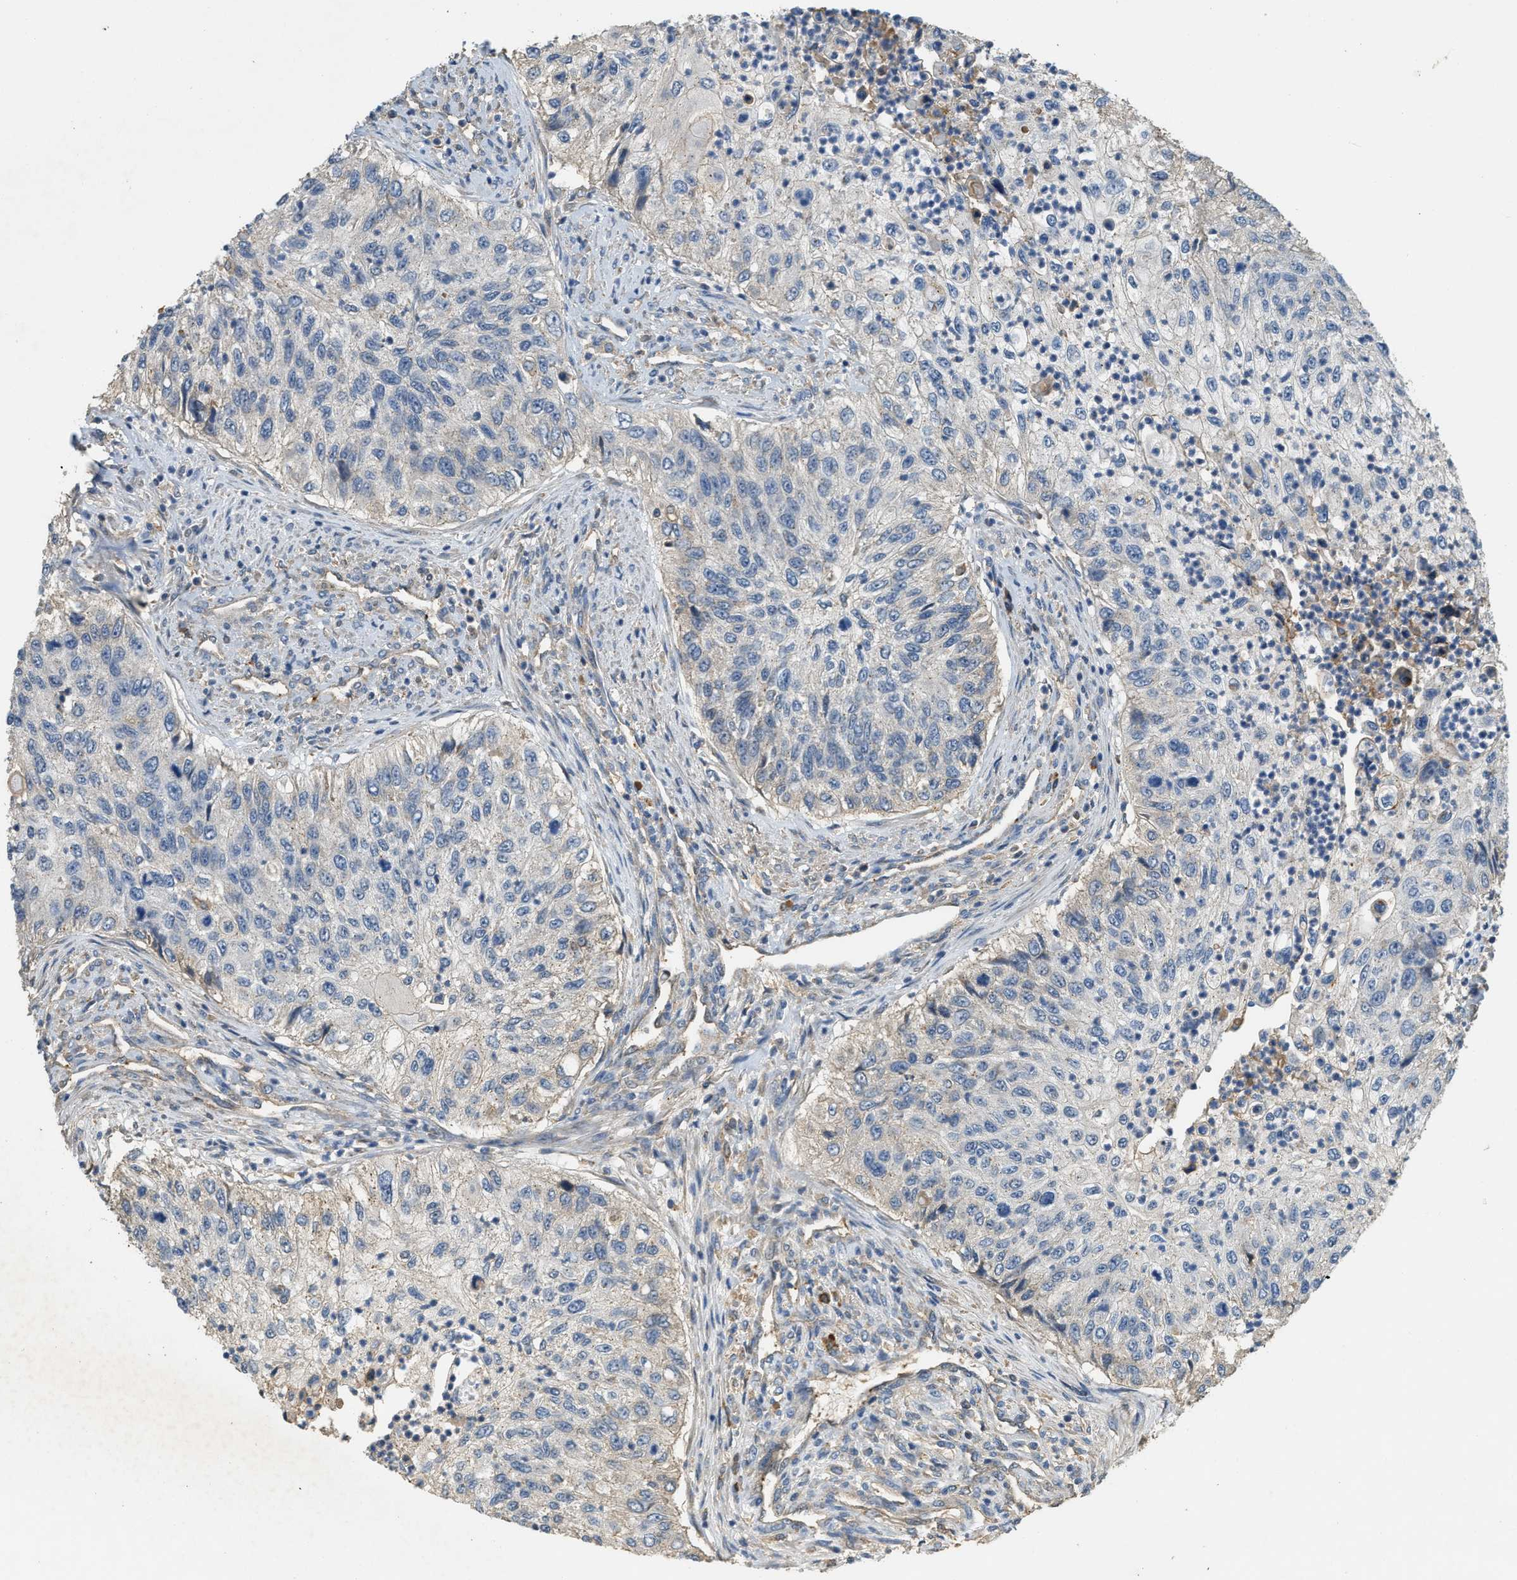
{"staining": {"intensity": "negative", "quantity": "none", "location": "none"}, "tissue": "urothelial cancer", "cell_type": "Tumor cells", "image_type": "cancer", "snomed": [{"axis": "morphology", "description": "Urothelial carcinoma, High grade"}, {"axis": "topography", "description": "Urinary bladder"}], "caption": "This photomicrograph is of urothelial carcinoma (high-grade) stained with IHC to label a protein in brown with the nuclei are counter-stained blue. There is no positivity in tumor cells.", "gene": "CFLAR", "patient": {"sex": "female", "age": 60}}